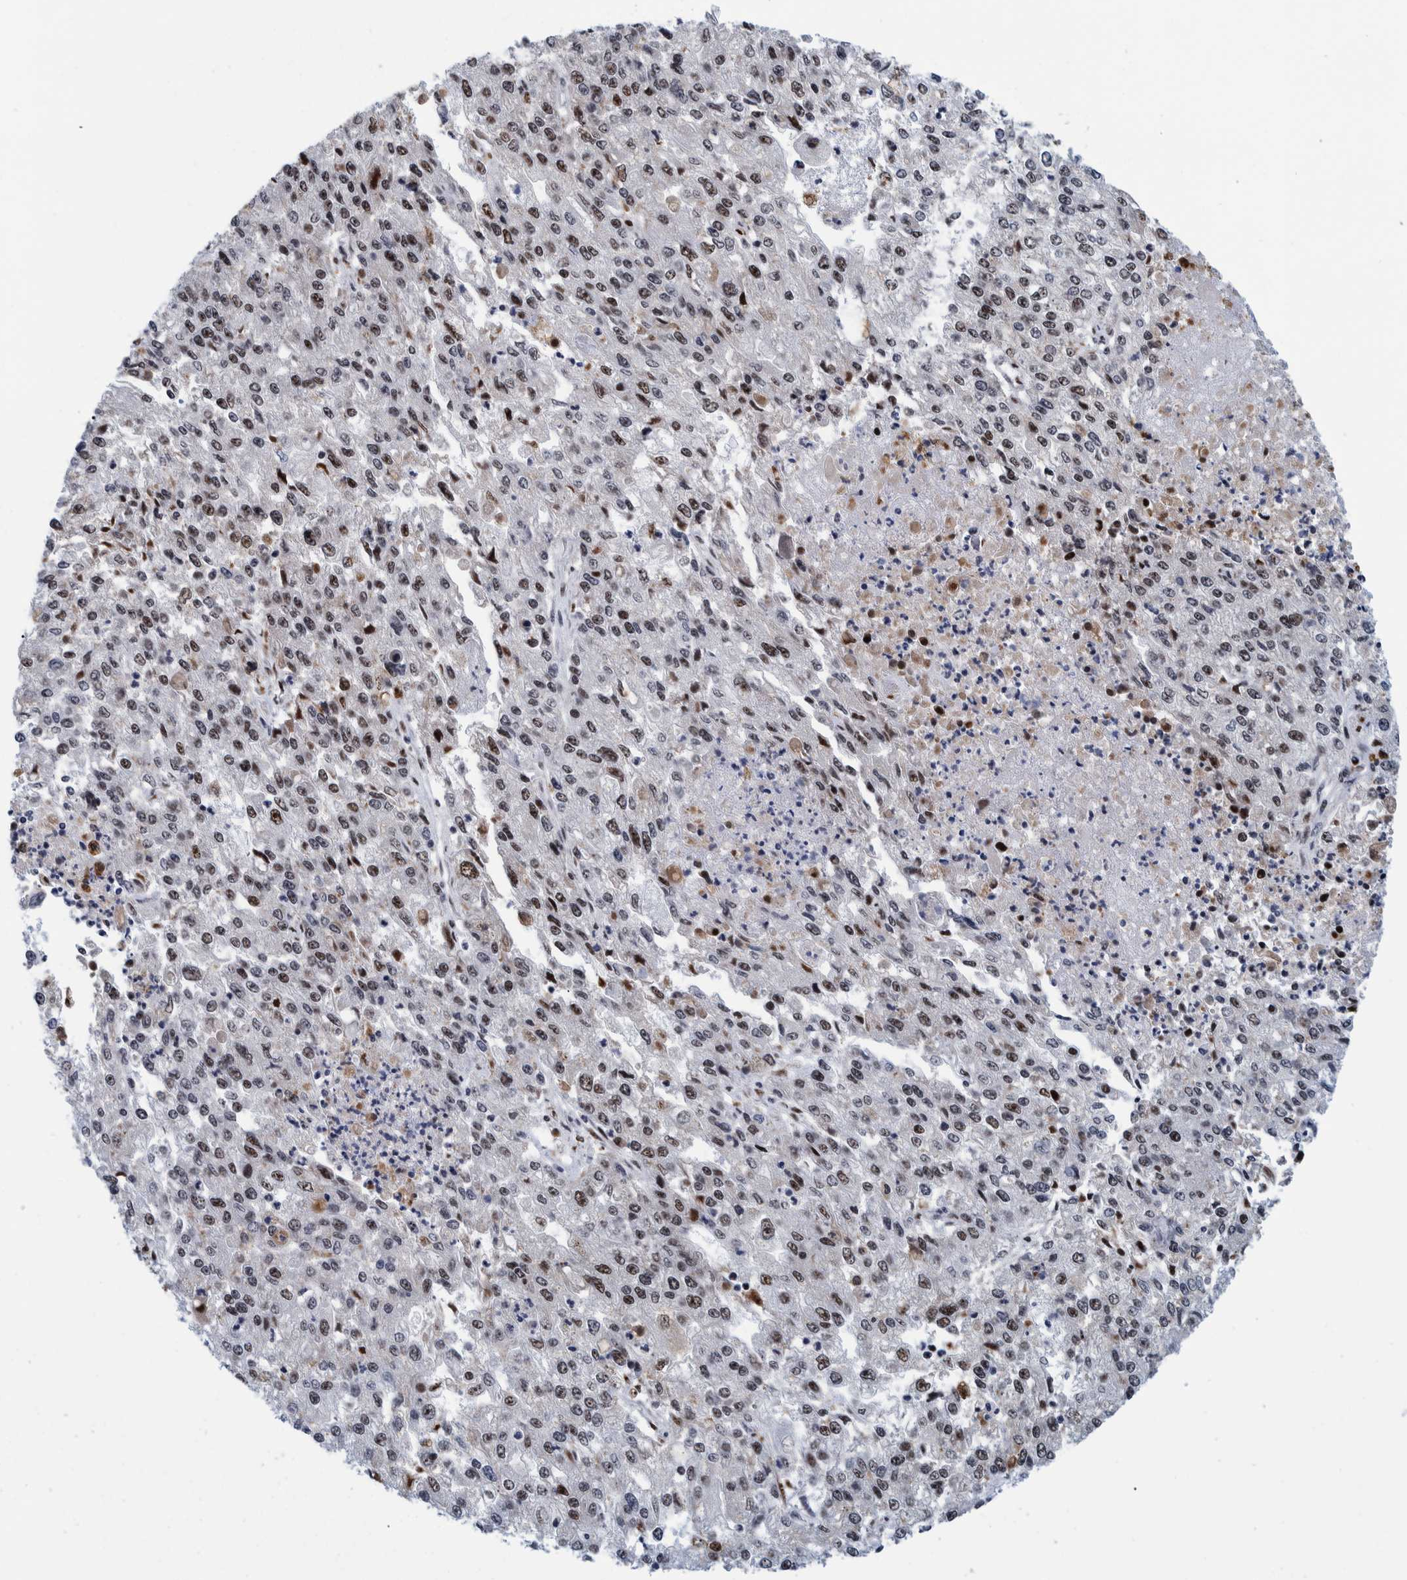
{"staining": {"intensity": "moderate", "quantity": "25%-75%", "location": "nuclear"}, "tissue": "endometrial cancer", "cell_type": "Tumor cells", "image_type": "cancer", "snomed": [{"axis": "morphology", "description": "Adenocarcinoma, NOS"}, {"axis": "topography", "description": "Endometrium"}], "caption": "Moderate nuclear positivity is identified in approximately 25%-75% of tumor cells in endometrial cancer (adenocarcinoma).", "gene": "EFTUD2", "patient": {"sex": "female", "age": 49}}